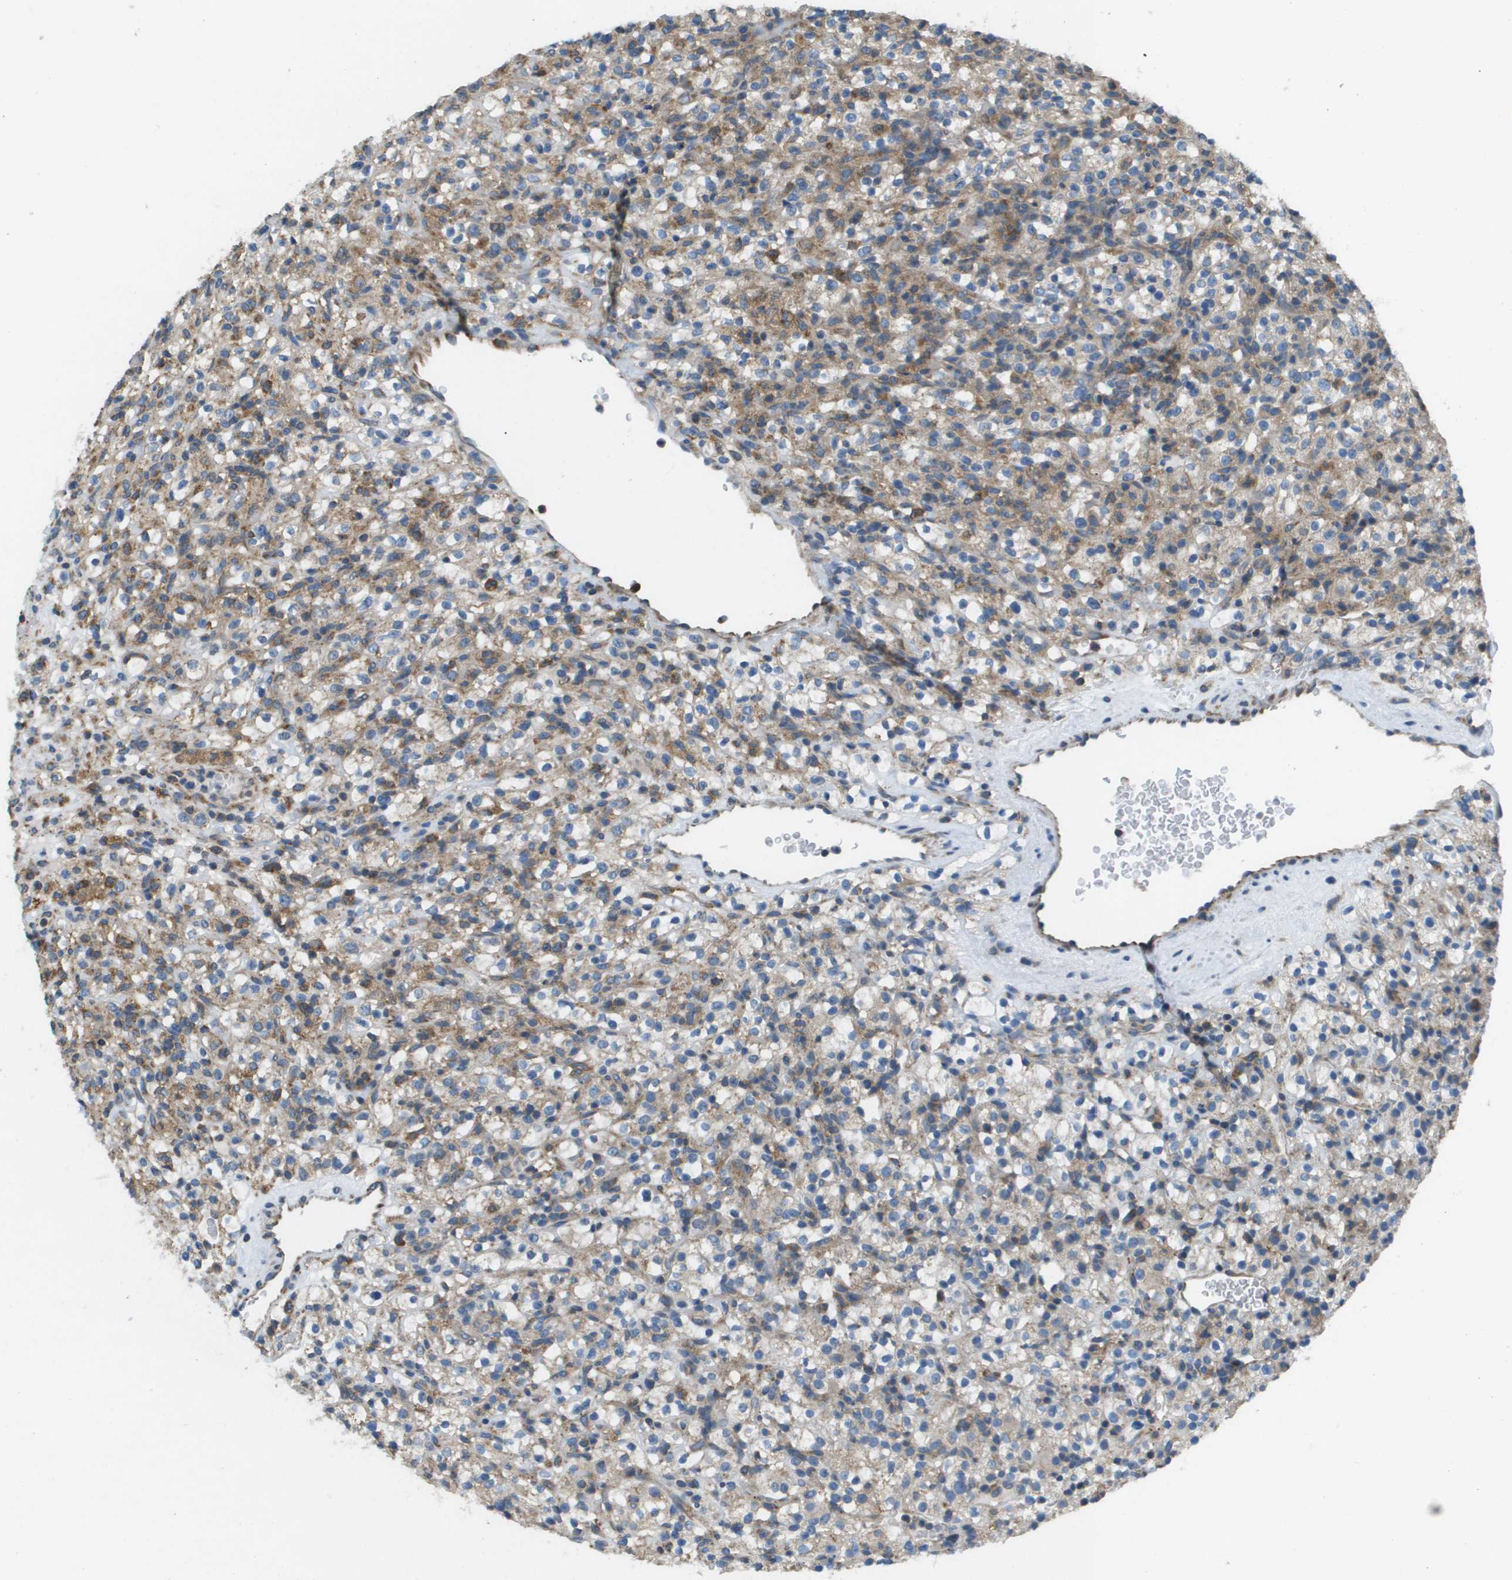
{"staining": {"intensity": "moderate", "quantity": ">75%", "location": "cytoplasmic/membranous"}, "tissue": "renal cancer", "cell_type": "Tumor cells", "image_type": "cancer", "snomed": [{"axis": "morphology", "description": "Normal tissue, NOS"}, {"axis": "morphology", "description": "Adenocarcinoma, NOS"}, {"axis": "topography", "description": "Kidney"}], "caption": "Immunohistochemical staining of human renal adenocarcinoma reveals moderate cytoplasmic/membranous protein positivity in about >75% of tumor cells.", "gene": "TAOK3", "patient": {"sex": "female", "age": 72}}